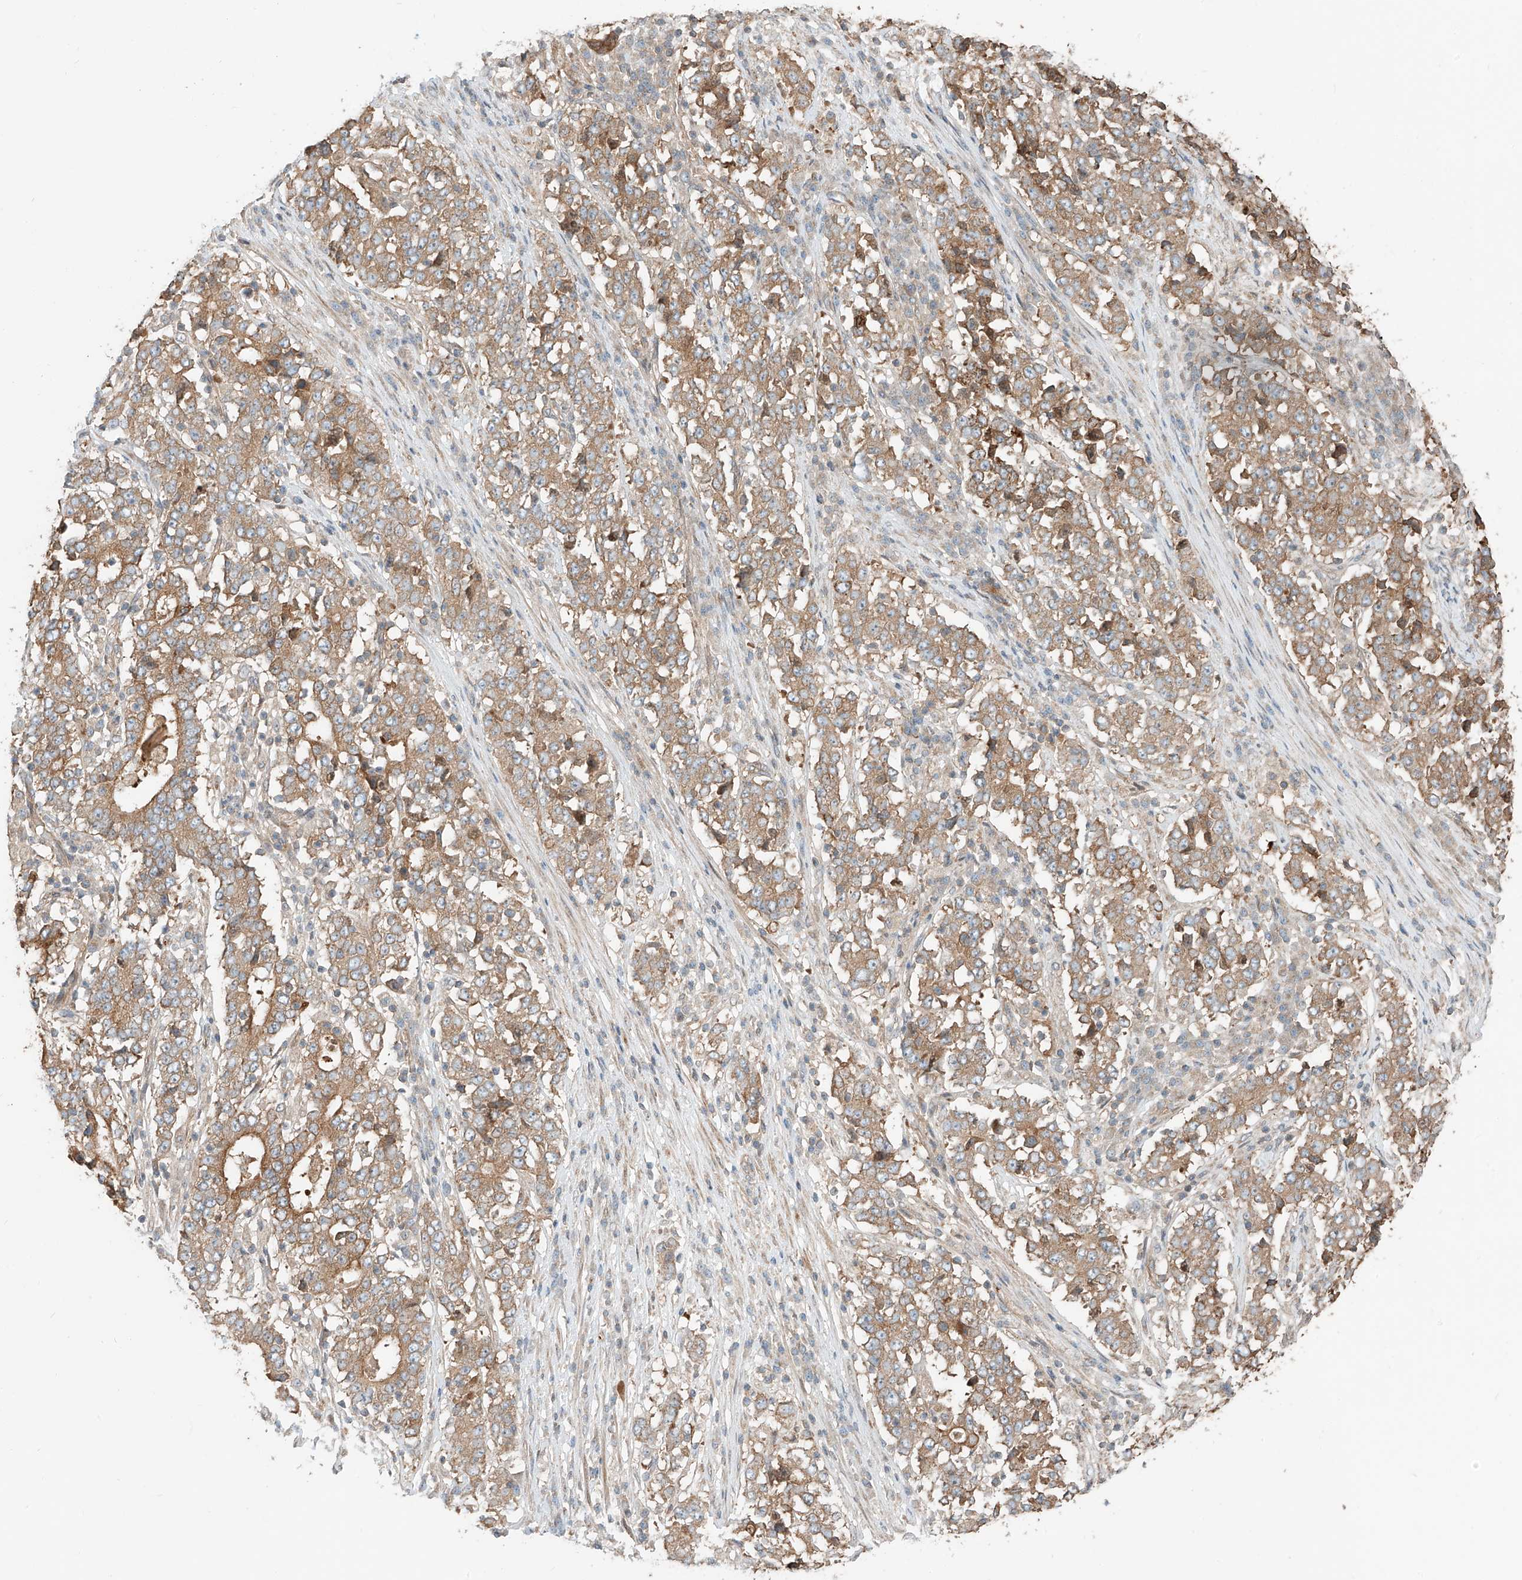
{"staining": {"intensity": "moderate", "quantity": ">75%", "location": "cytoplasmic/membranous"}, "tissue": "stomach cancer", "cell_type": "Tumor cells", "image_type": "cancer", "snomed": [{"axis": "morphology", "description": "Adenocarcinoma, NOS"}, {"axis": "topography", "description": "Stomach"}], "caption": "Immunohistochemistry (IHC) (DAB (3,3'-diaminobenzidine)) staining of stomach cancer (adenocarcinoma) demonstrates moderate cytoplasmic/membranous protein staining in approximately >75% of tumor cells.", "gene": "CEP162", "patient": {"sex": "male", "age": 59}}